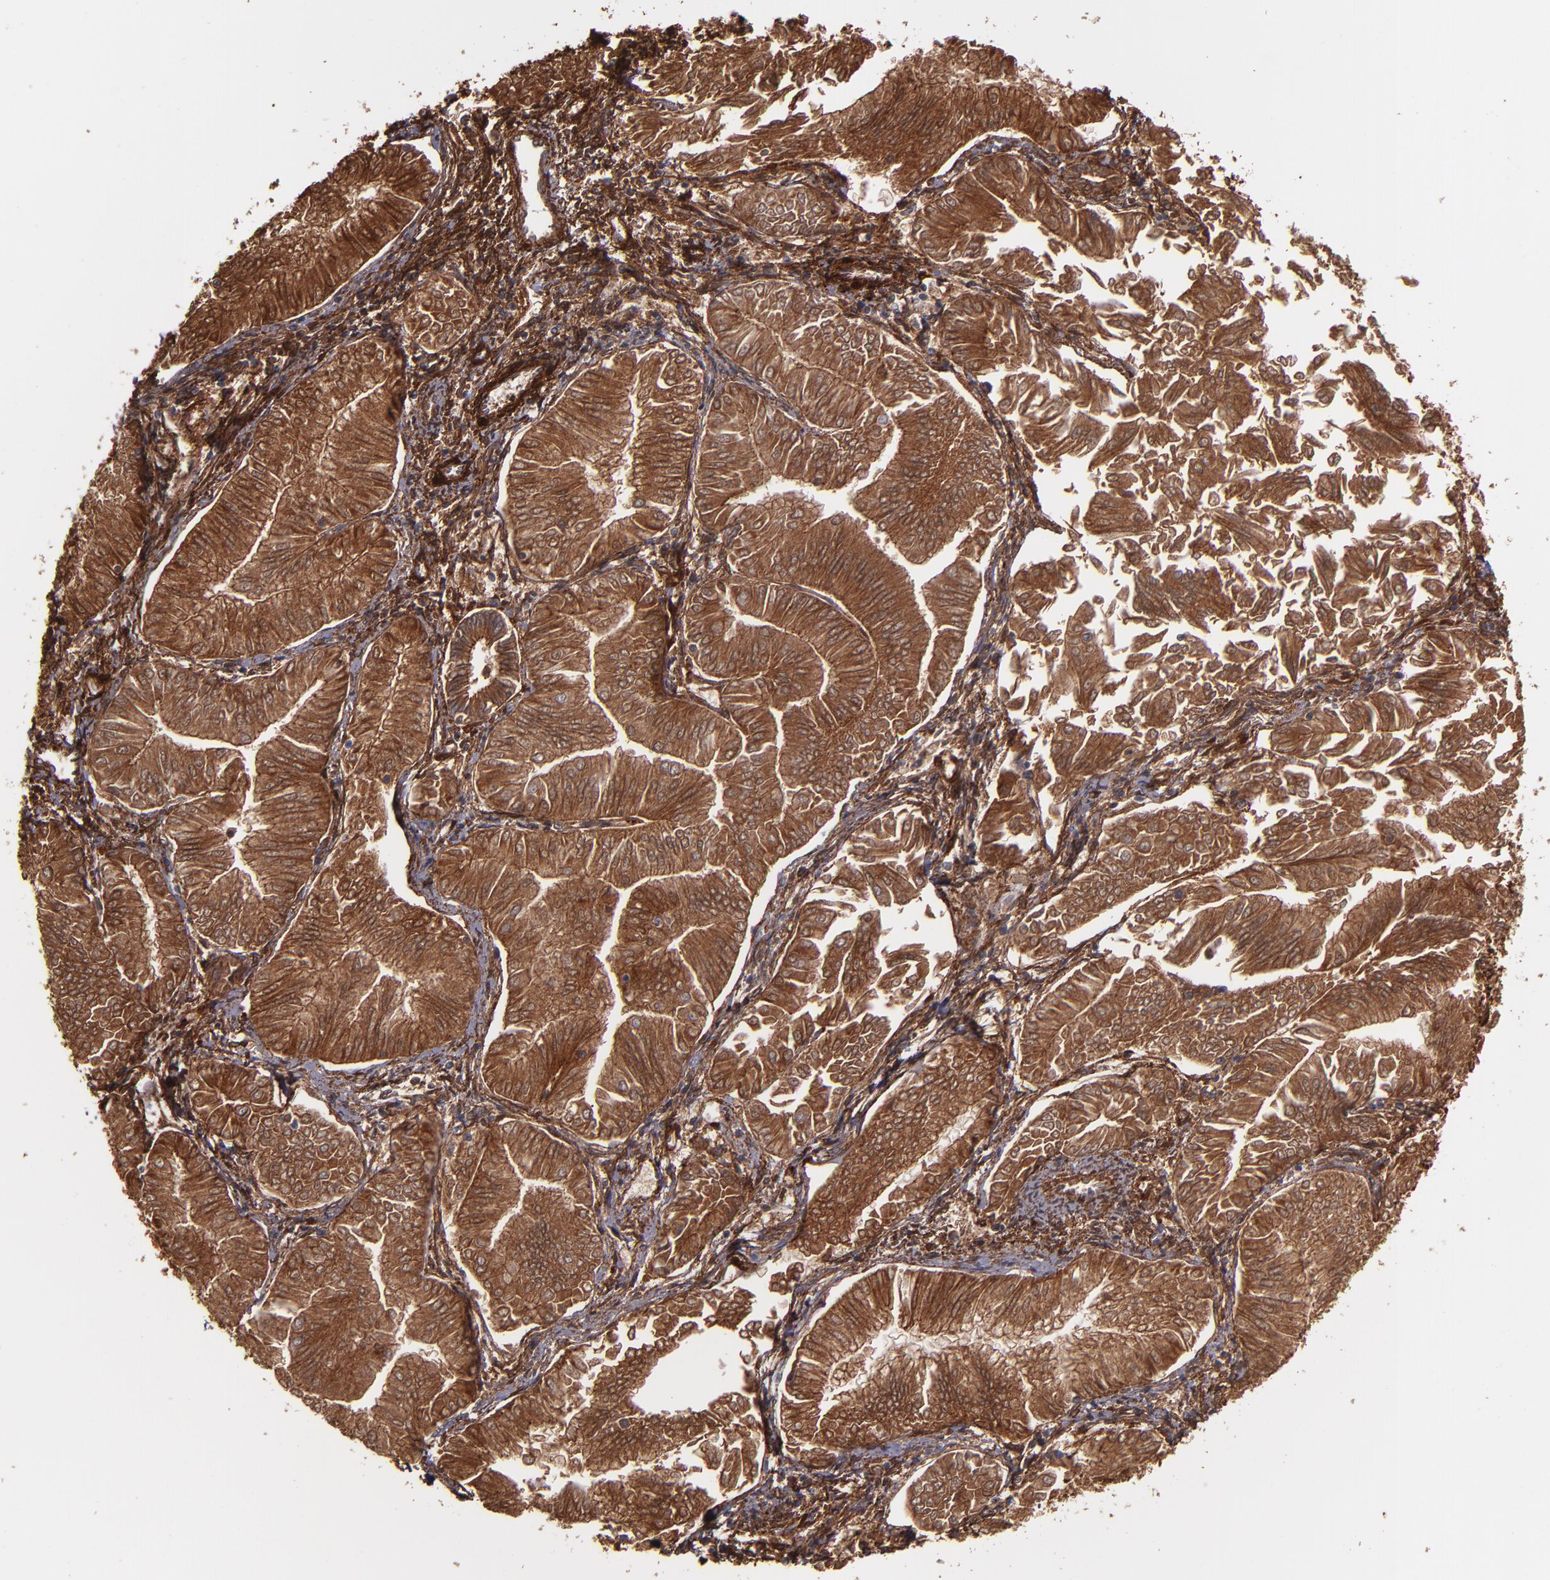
{"staining": {"intensity": "strong", "quantity": ">75%", "location": "cytoplasmic/membranous"}, "tissue": "endometrial cancer", "cell_type": "Tumor cells", "image_type": "cancer", "snomed": [{"axis": "morphology", "description": "Adenocarcinoma, NOS"}, {"axis": "topography", "description": "Endometrium"}], "caption": "Adenocarcinoma (endometrial) stained for a protein (brown) reveals strong cytoplasmic/membranous positive expression in about >75% of tumor cells.", "gene": "VCL", "patient": {"sex": "female", "age": 53}}